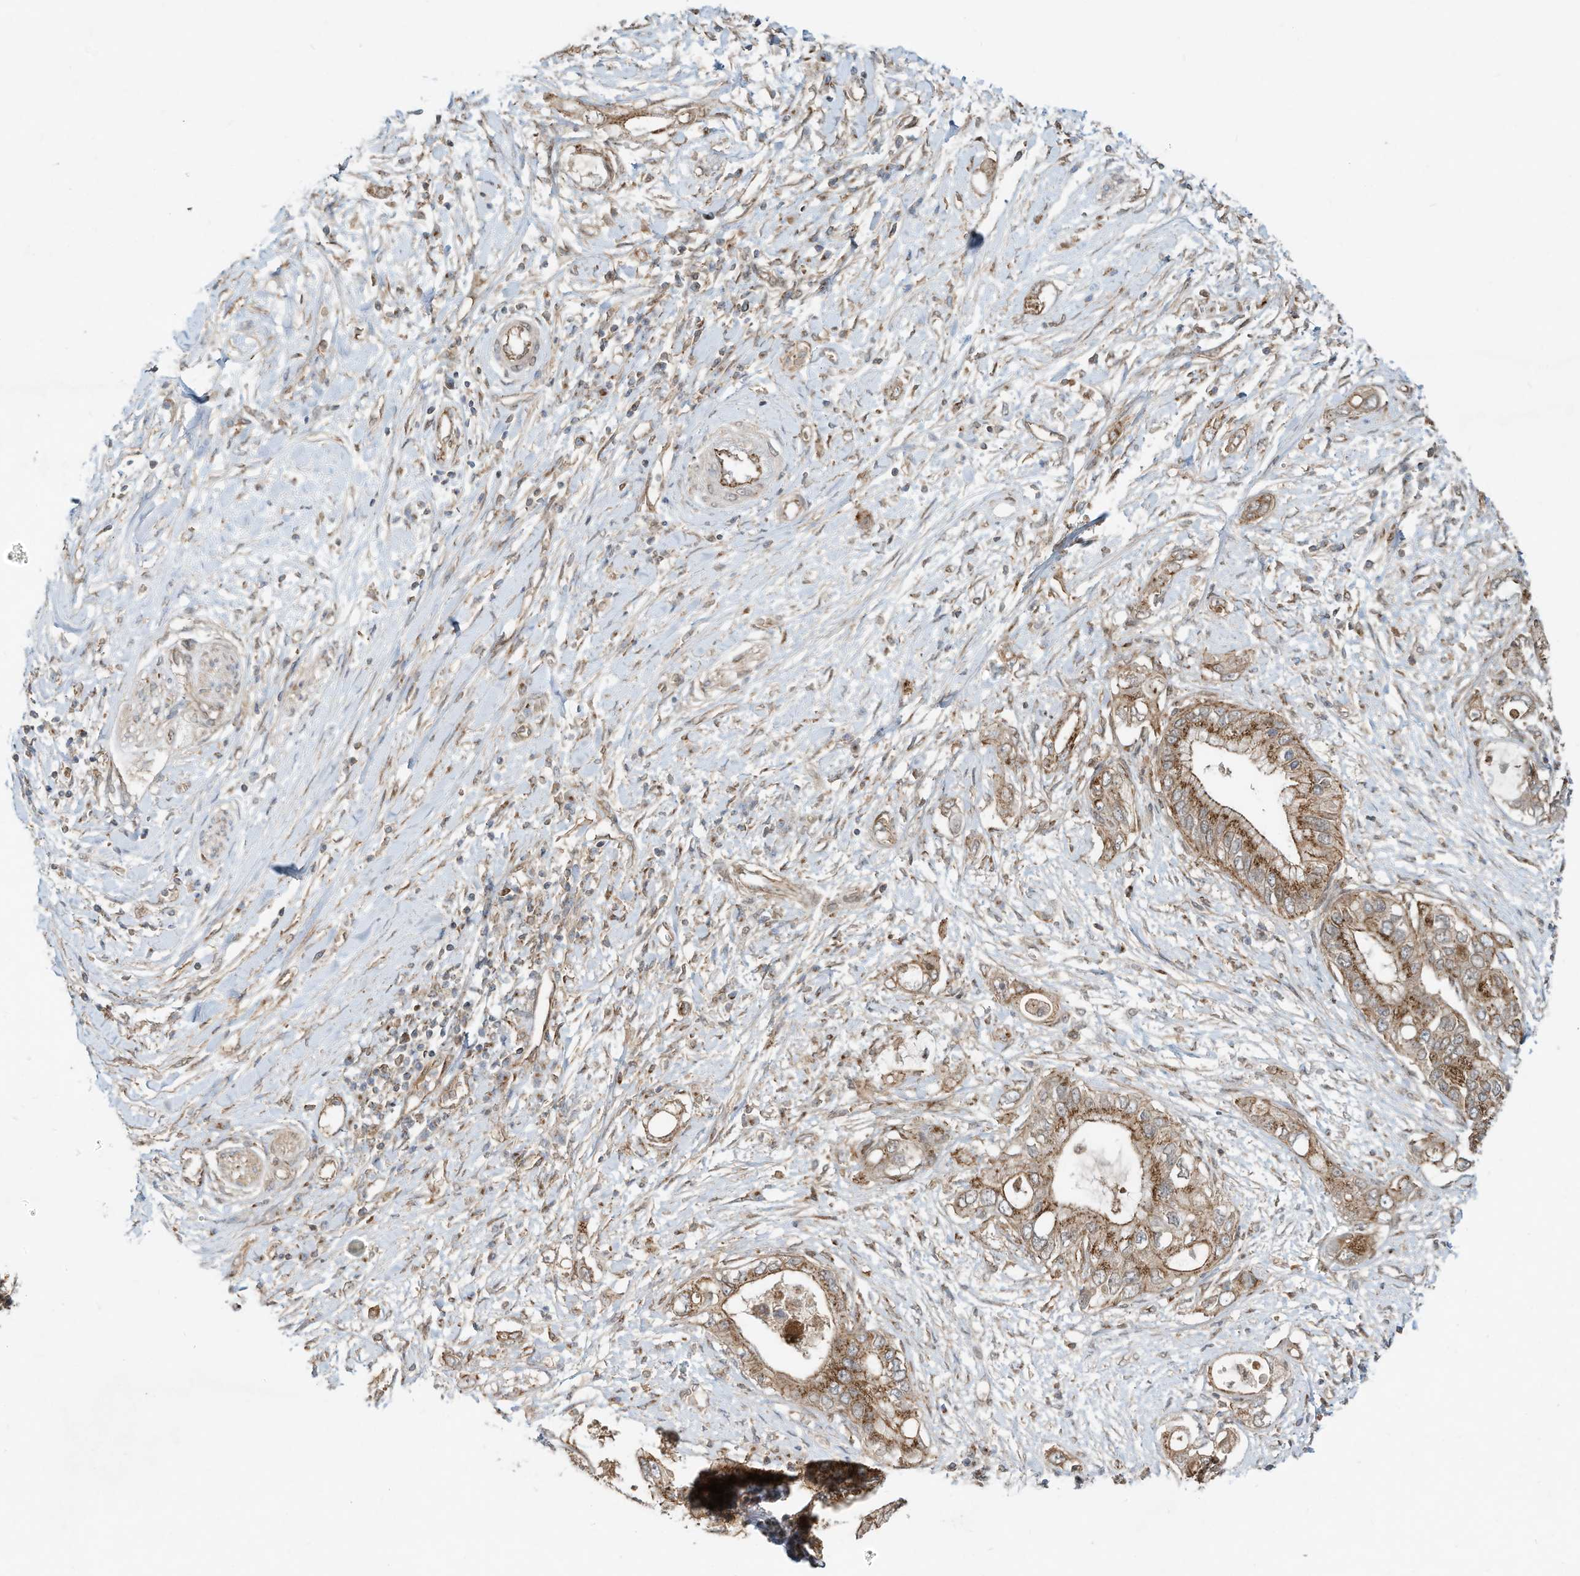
{"staining": {"intensity": "moderate", "quantity": ">75%", "location": "cytoplasmic/membranous"}, "tissue": "pancreatic cancer", "cell_type": "Tumor cells", "image_type": "cancer", "snomed": [{"axis": "morphology", "description": "Inflammation, NOS"}, {"axis": "morphology", "description": "Adenocarcinoma, NOS"}, {"axis": "topography", "description": "Pancreas"}], "caption": "Pancreatic adenocarcinoma stained with immunohistochemistry (IHC) reveals moderate cytoplasmic/membranous expression in approximately >75% of tumor cells.", "gene": "CUX1", "patient": {"sex": "female", "age": 56}}